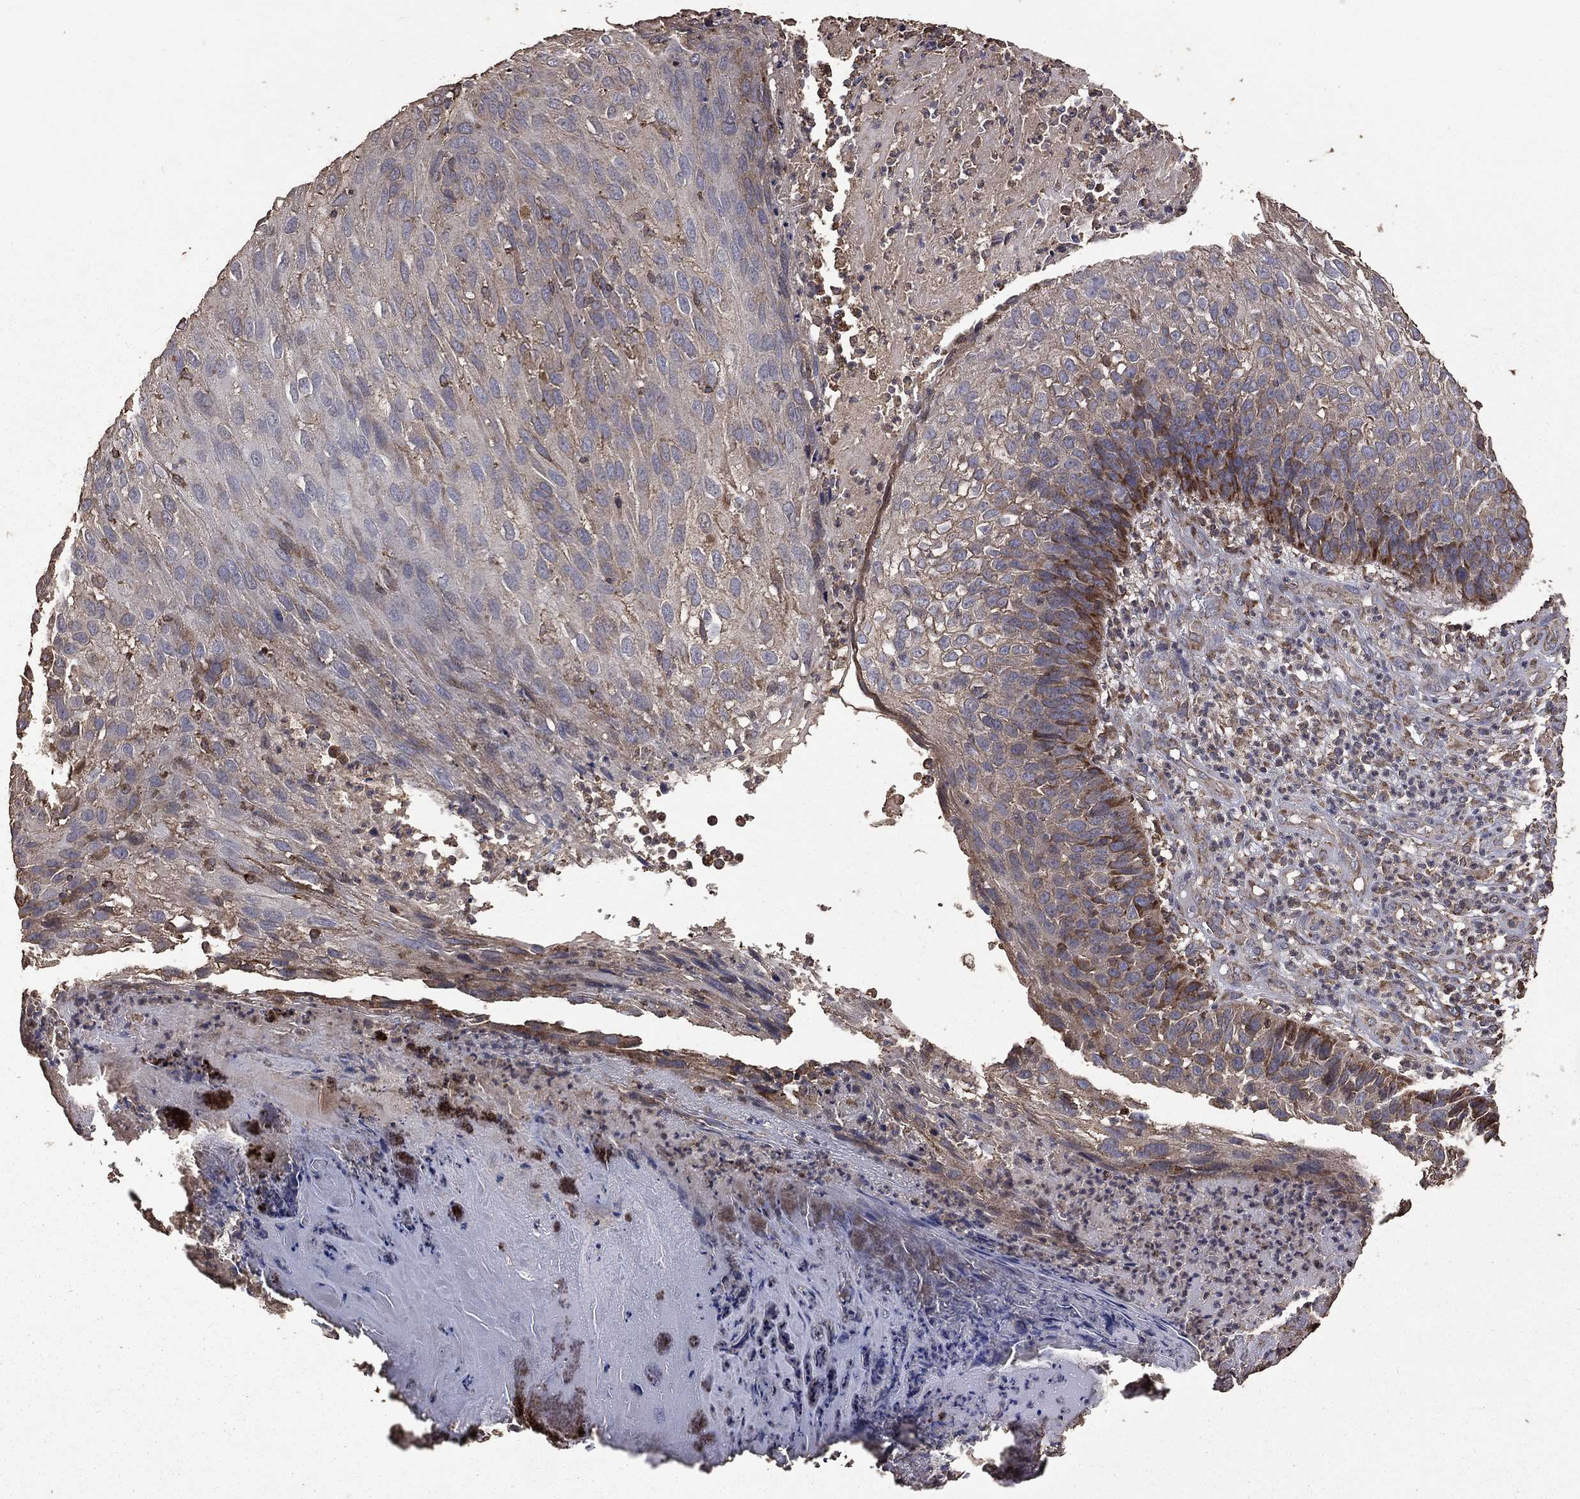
{"staining": {"intensity": "strong", "quantity": "<25%", "location": "cytoplasmic/membranous"}, "tissue": "skin cancer", "cell_type": "Tumor cells", "image_type": "cancer", "snomed": [{"axis": "morphology", "description": "Squamous cell carcinoma, NOS"}, {"axis": "topography", "description": "Skin"}], "caption": "DAB (3,3'-diaminobenzidine) immunohistochemical staining of human skin squamous cell carcinoma demonstrates strong cytoplasmic/membranous protein staining in approximately <25% of tumor cells. Nuclei are stained in blue.", "gene": "METTL27", "patient": {"sex": "male", "age": 92}}